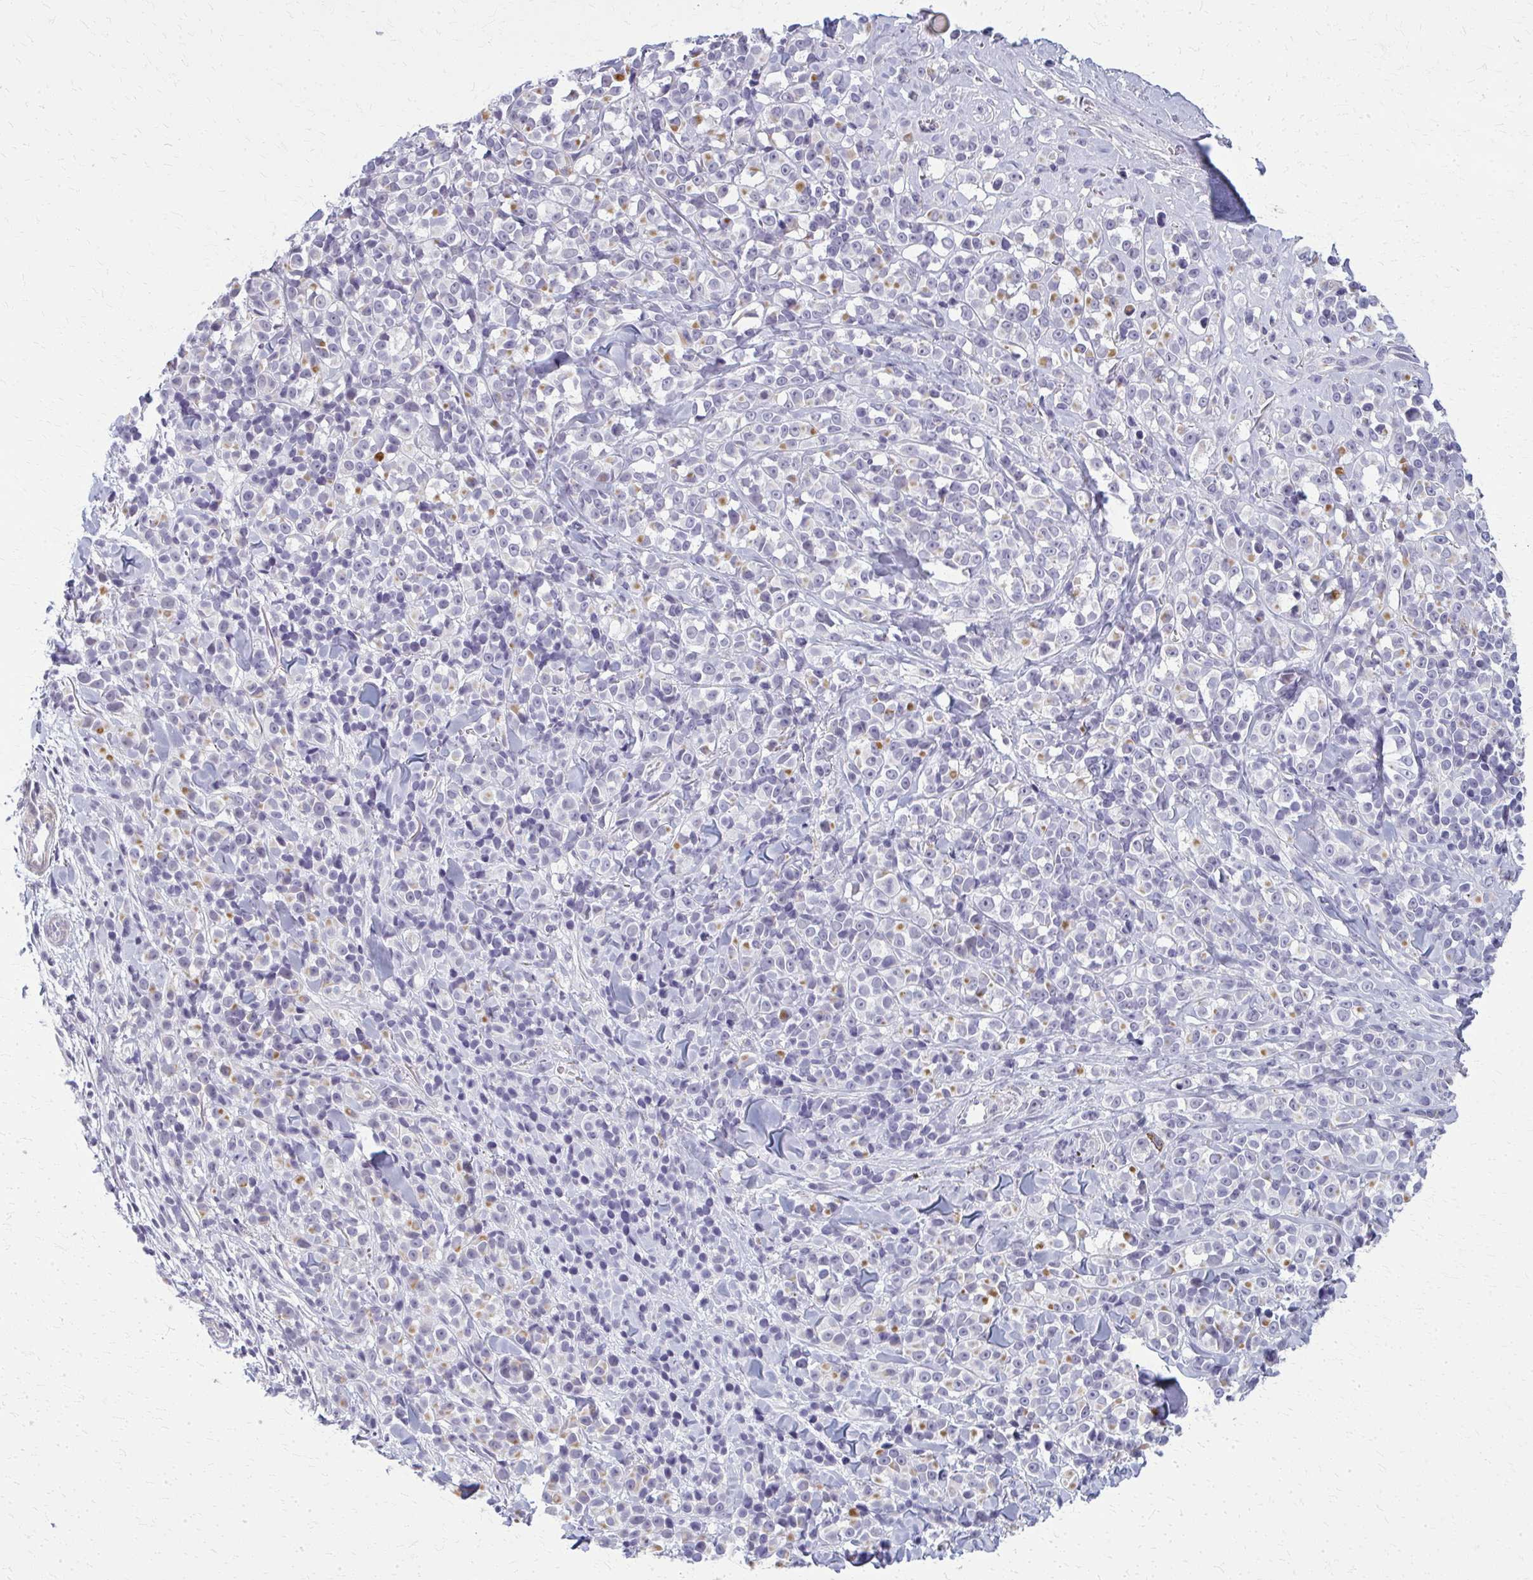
{"staining": {"intensity": "negative", "quantity": "none", "location": "none"}, "tissue": "melanoma", "cell_type": "Tumor cells", "image_type": "cancer", "snomed": [{"axis": "morphology", "description": "Malignant melanoma, NOS"}, {"axis": "topography", "description": "Skin"}], "caption": "Immunohistochemistry (IHC) of malignant melanoma displays no staining in tumor cells.", "gene": "CASQ2", "patient": {"sex": "male", "age": 85}}